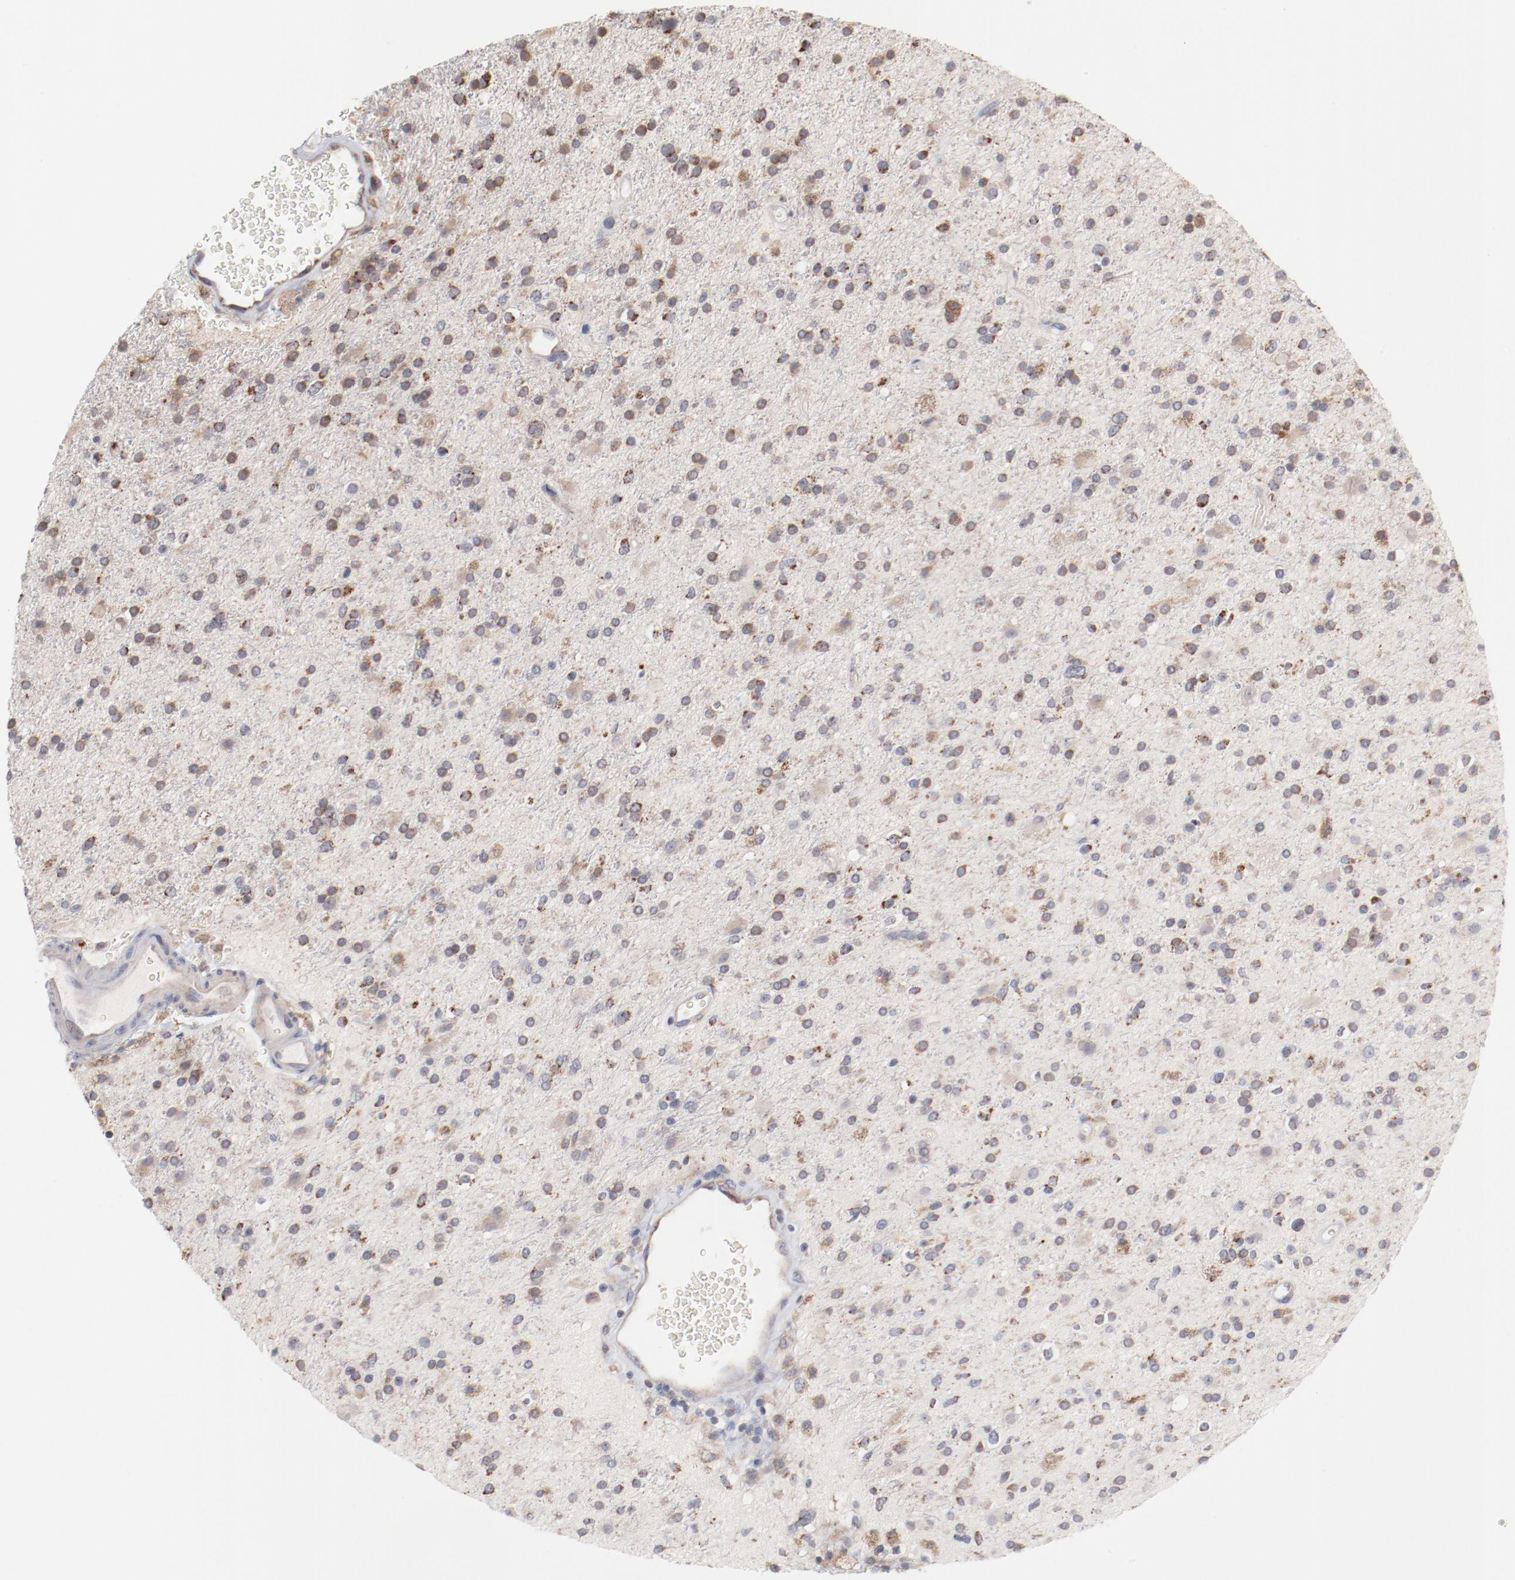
{"staining": {"intensity": "moderate", "quantity": ">75%", "location": "cytoplasmic/membranous"}, "tissue": "glioma", "cell_type": "Tumor cells", "image_type": "cancer", "snomed": [{"axis": "morphology", "description": "Glioma, malignant, High grade"}, {"axis": "topography", "description": "Brain"}], "caption": "Protein staining demonstrates moderate cytoplasmic/membranous staining in approximately >75% of tumor cells in glioma. The protein is stained brown, and the nuclei are stained in blue (DAB IHC with brightfield microscopy, high magnification).", "gene": "PPFIBP2", "patient": {"sex": "male", "age": 33}}